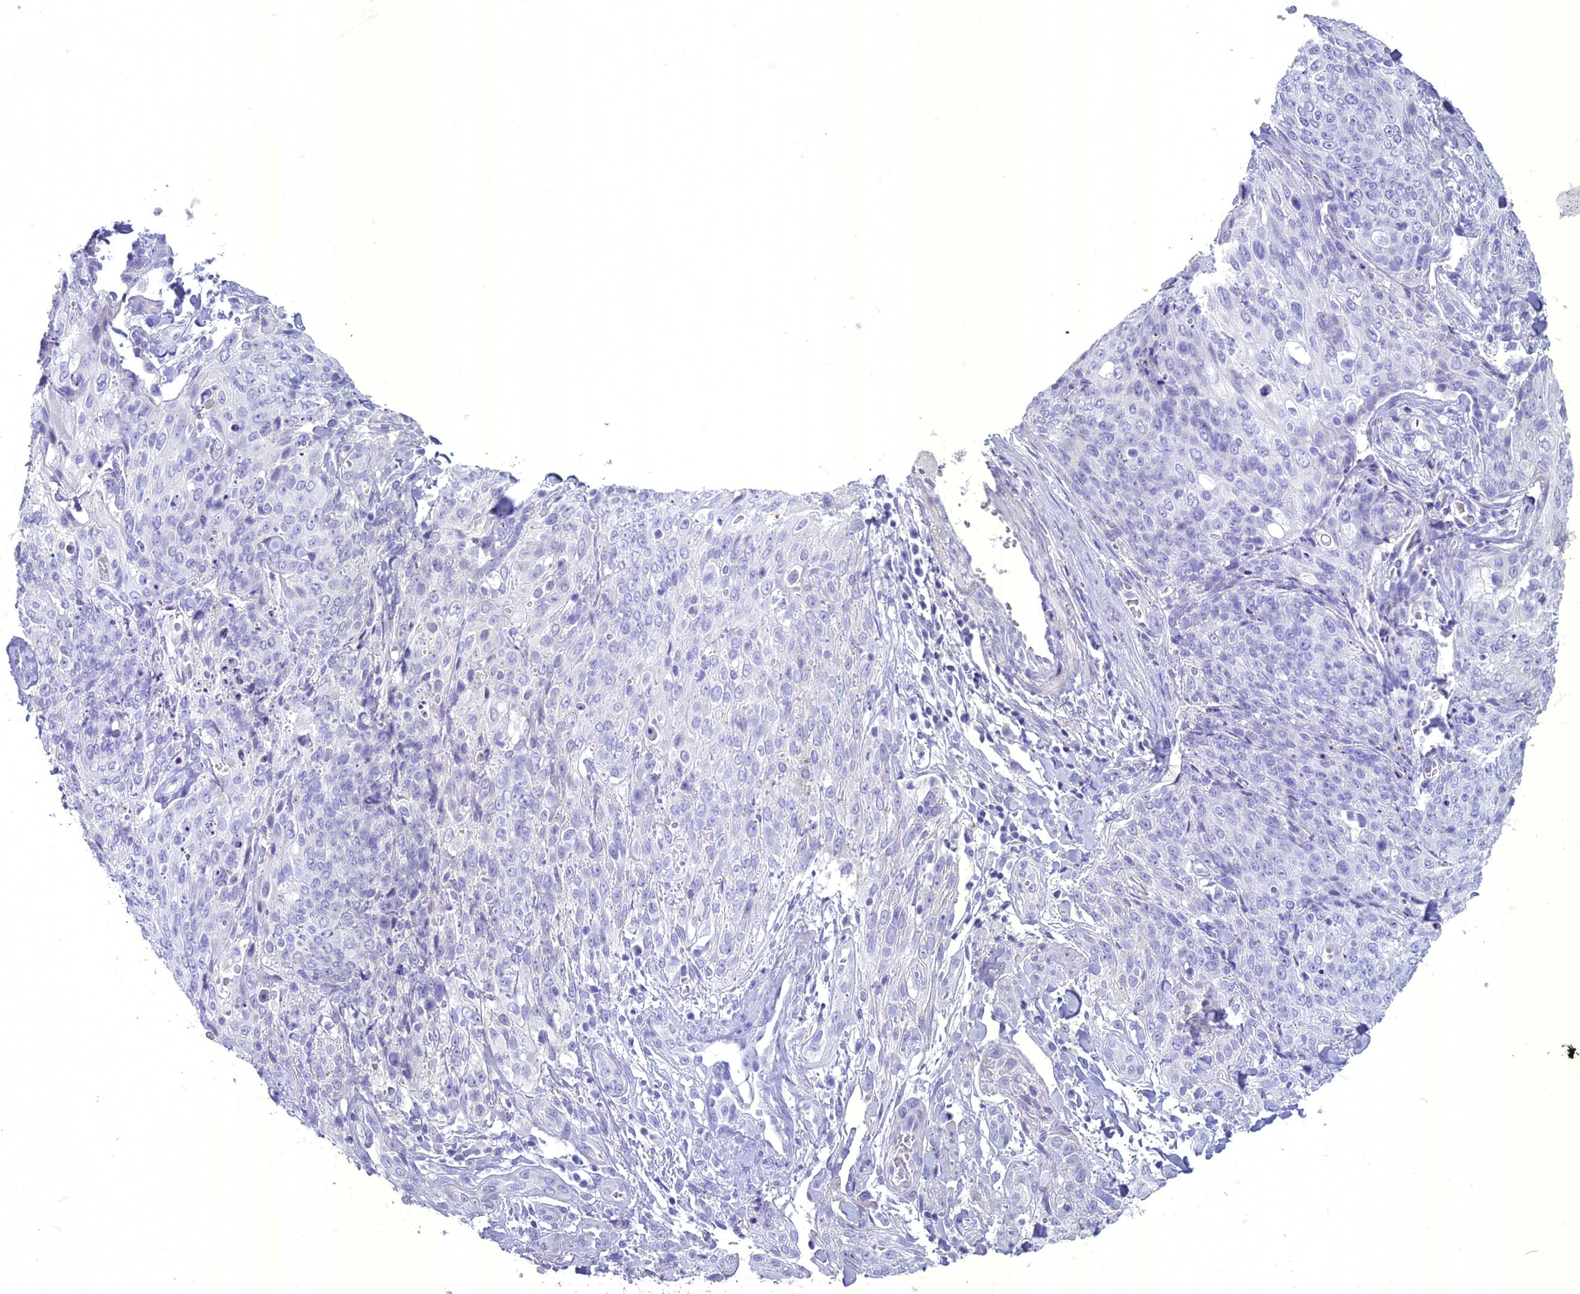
{"staining": {"intensity": "negative", "quantity": "none", "location": "none"}, "tissue": "skin cancer", "cell_type": "Tumor cells", "image_type": "cancer", "snomed": [{"axis": "morphology", "description": "Squamous cell carcinoma, NOS"}, {"axis": "topography", "description": "Skin"}, {"axis": "topography", "description": "Vulva"}], "caption": "The photomicrograph shows no significant positivity in tumor cells of skin cancer. (Brightfield microscopy of DAB immunohistochemistry (IHC) at high magnification).", "gene": "UNC80", "patient": {"sex": "female", "age": 85}}